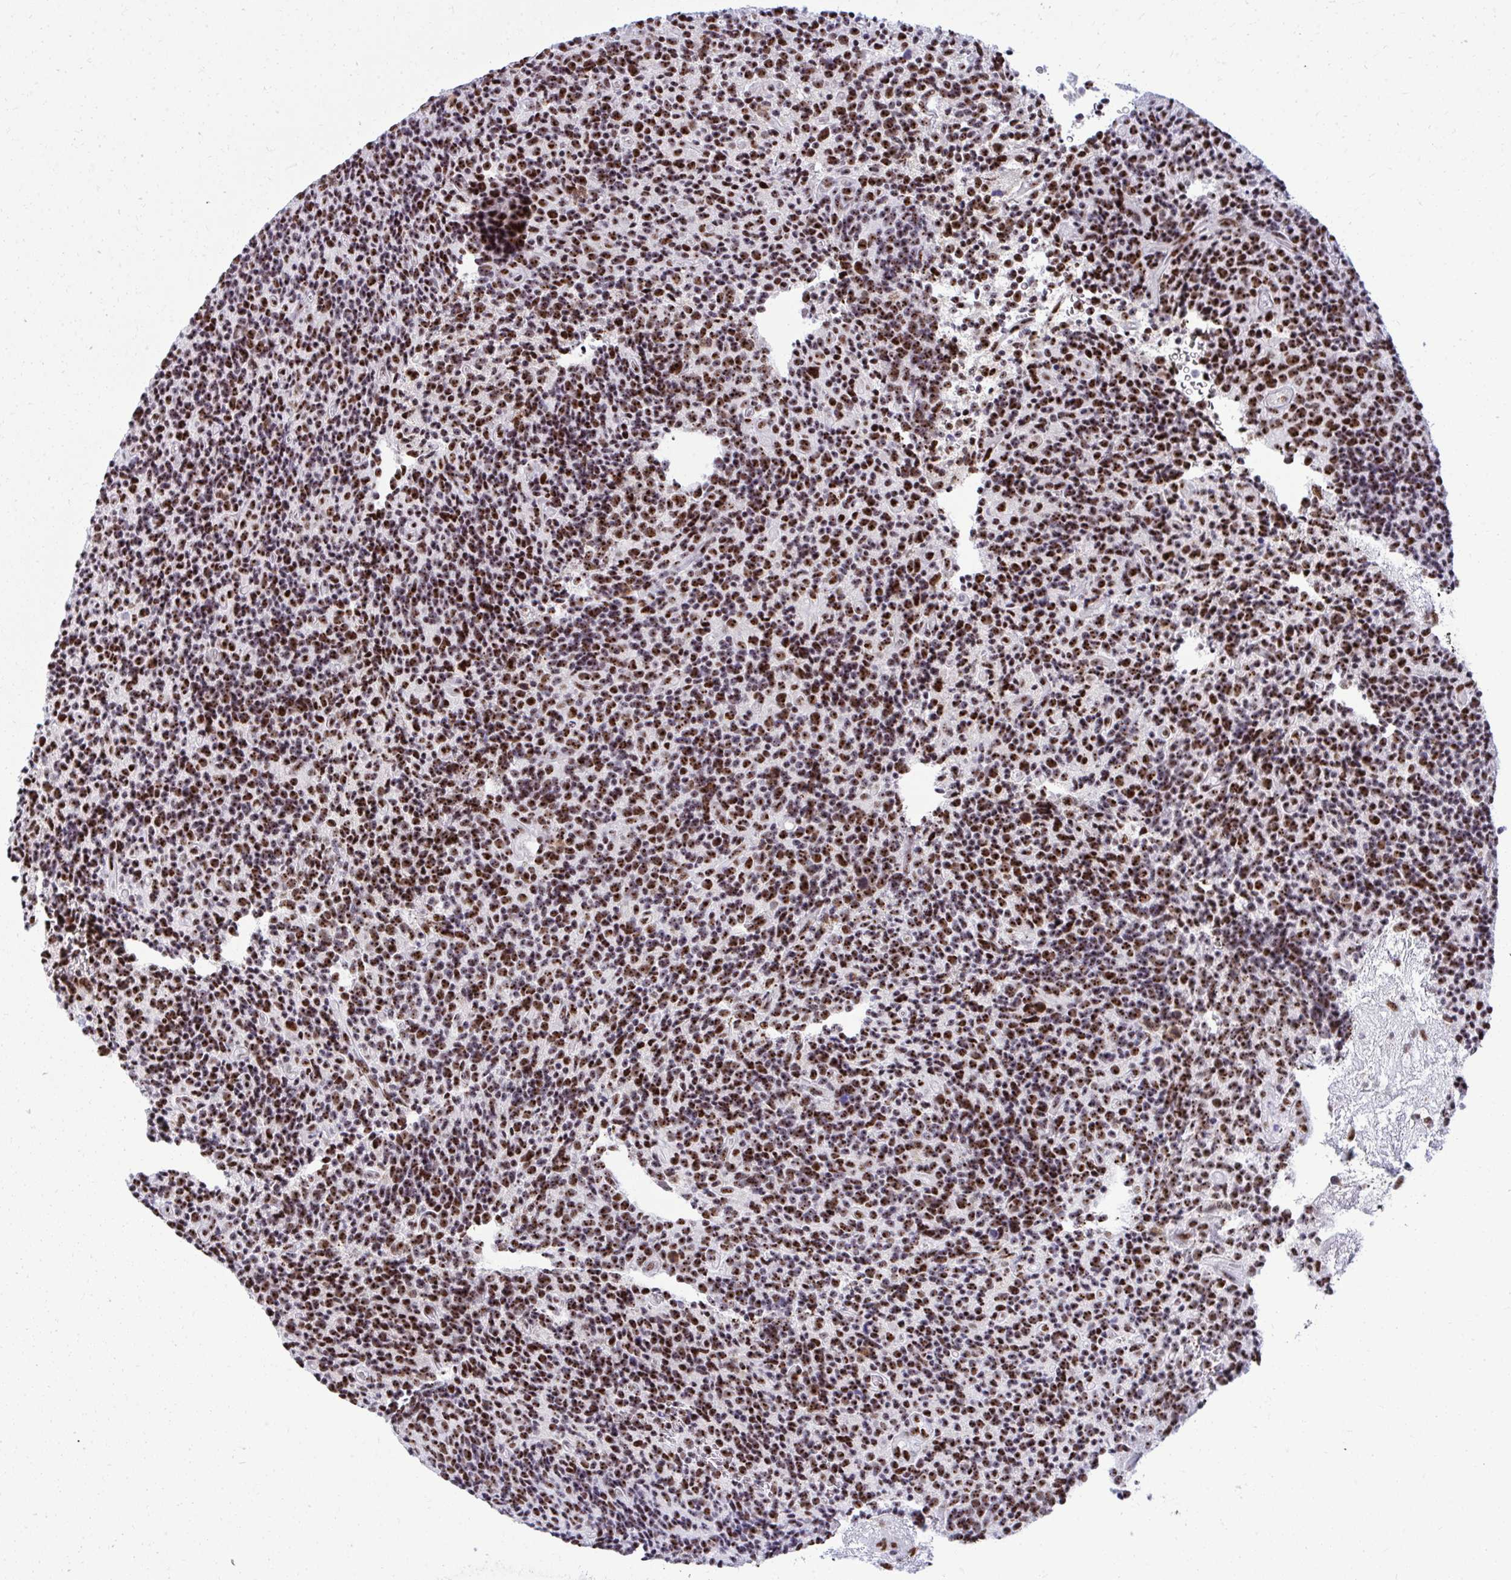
{"staining": {"intensity": "strong", "quantity": ">75%", "location": "nuclear"}, "tissue": "glioma", "cell_type": "Tumor cells", "image_type": "cancer", "snomed": [{"axis": "morphology", "description": "Glioma, malignant, High grade"}, {"axis": "topography", "description": "Brain"}], "caption": "A histopathology image showing strong nuclear staining in approximately >75% of tumor cells in glioma, as visualized by brown immunohistochemical staining.", "gene": "PELP1", "patient": {"sex": "male", "age": 76}}